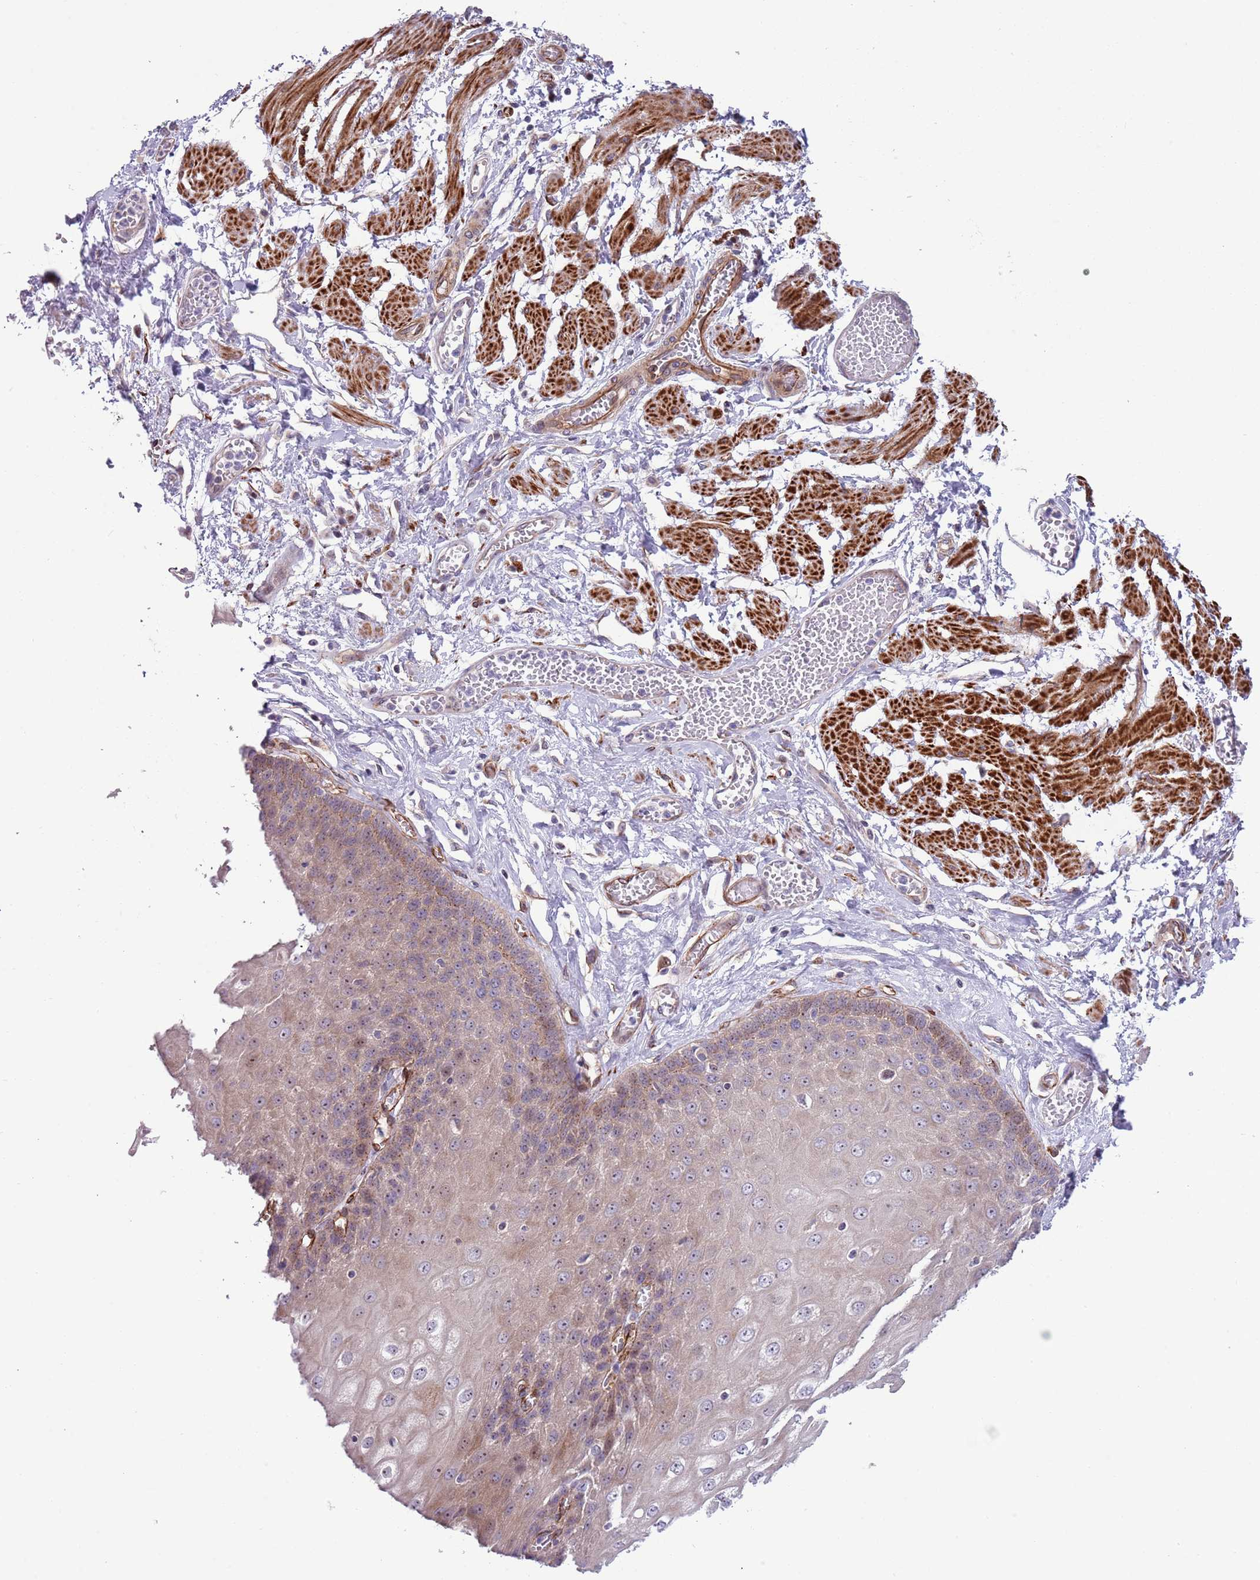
{"staining": {"intensity": "moderate", "quantity": ">75%", "location": "cytoplasmic/membranous"}, "tissue": "esophagus", "cell_type": "Squamous epithelial cells", "image_type": "normal", "snomed": [{"axis": "morphology", "description": "Normal tissue, NOS"}, {"axis": "topography", "description": "Esophagus"}], "caption": "A photomicrograph showing moderate cytoplasmic/membranous expression in about >75% of squamous epithelial cells in unremarkable esophagus, as visualized by brown immunohistochemical staining.", "gene": "GAS2L3", "patient": {"sex": "male", "age": 60}}